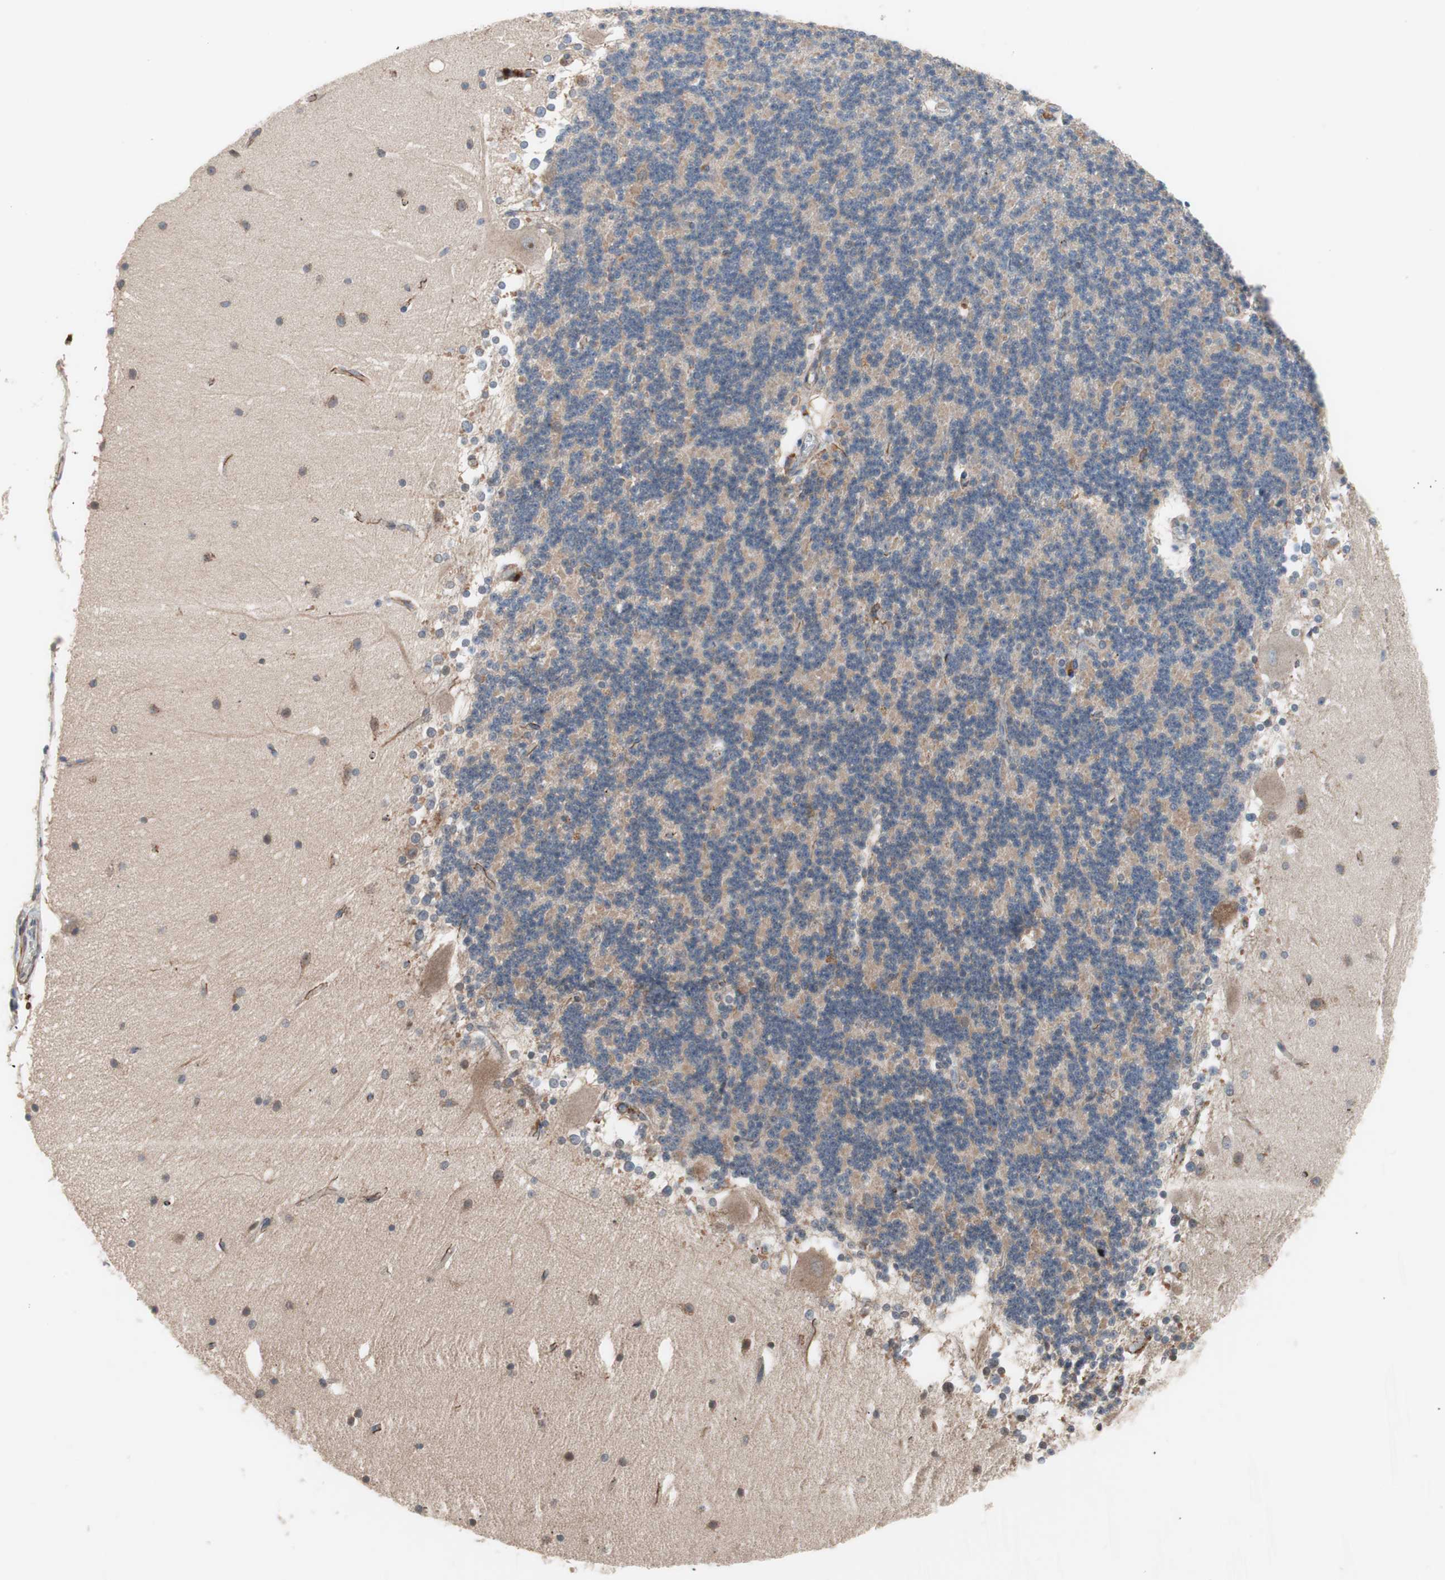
{"staining": {"intensity": "negative", "quantity": "none", "location": "none"}, "tissue": "cerebellum", "cell_type": "Cells in granular layer", "image_type": "normal", "snomed": [{"axis": "morphology", "description": "Normal tissue, NOS"}, {"axis": "topography", "description": "Cerebellum"}], "caption": "Cells in granular layer are negative for brown protein staining in unremarkable cerebellum. Brightfield microscopy of immunohistochemistry stained with DAB (3,3'-diaminobenzidine) (brown) and hematoxylin (blue), captured at high magnification.", "gene": "HMBS", "patient": {"sex": "female", "age": 19}}